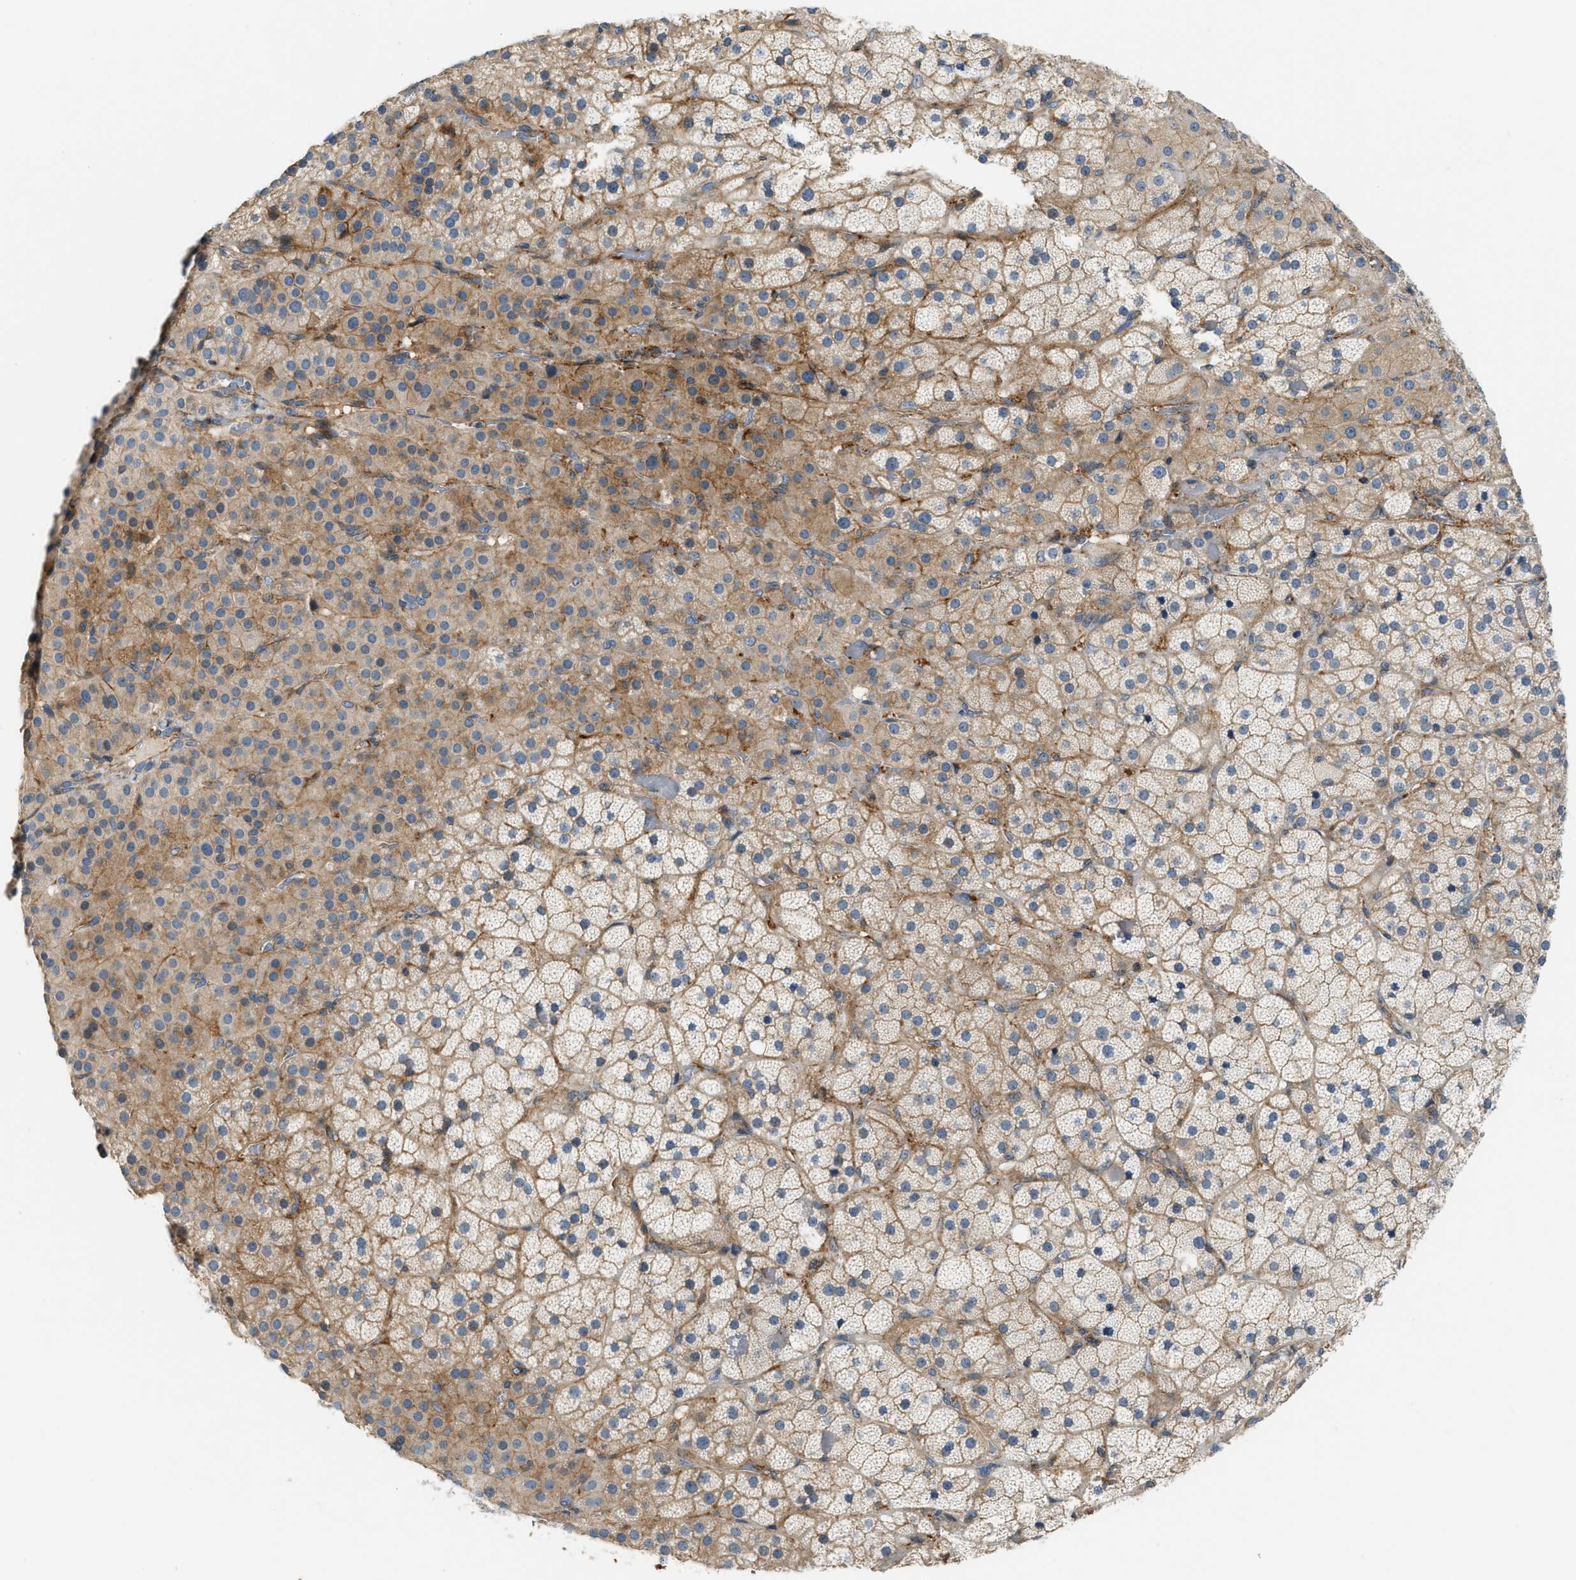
{"staining": {"intensity": "moderate", "quantity": ">75%", "location": "cytoplasmic/membranous"}, "tissue": "adrenal gland", "cell_type": "Glandular cells", "image_type": "normal", "snomed": [{"axis": "morphology", "description": "Normal tissue, NOS"}, {"axis": "topography", "description": "Adrenal gland"}], "caption": "Immunohistochemistry micrograph of normal adrenal gland: human adrenal gland stained using immunohistochemistry (IHC) shows medium levels of moderate protein expression localized specifically in the cytoplasmic/membranous of glandular cells, appearing as a cytoplasmic/membranous brown color.", "gene": "BTN3A2", "patient": {"sex": "male", "age": 57}}